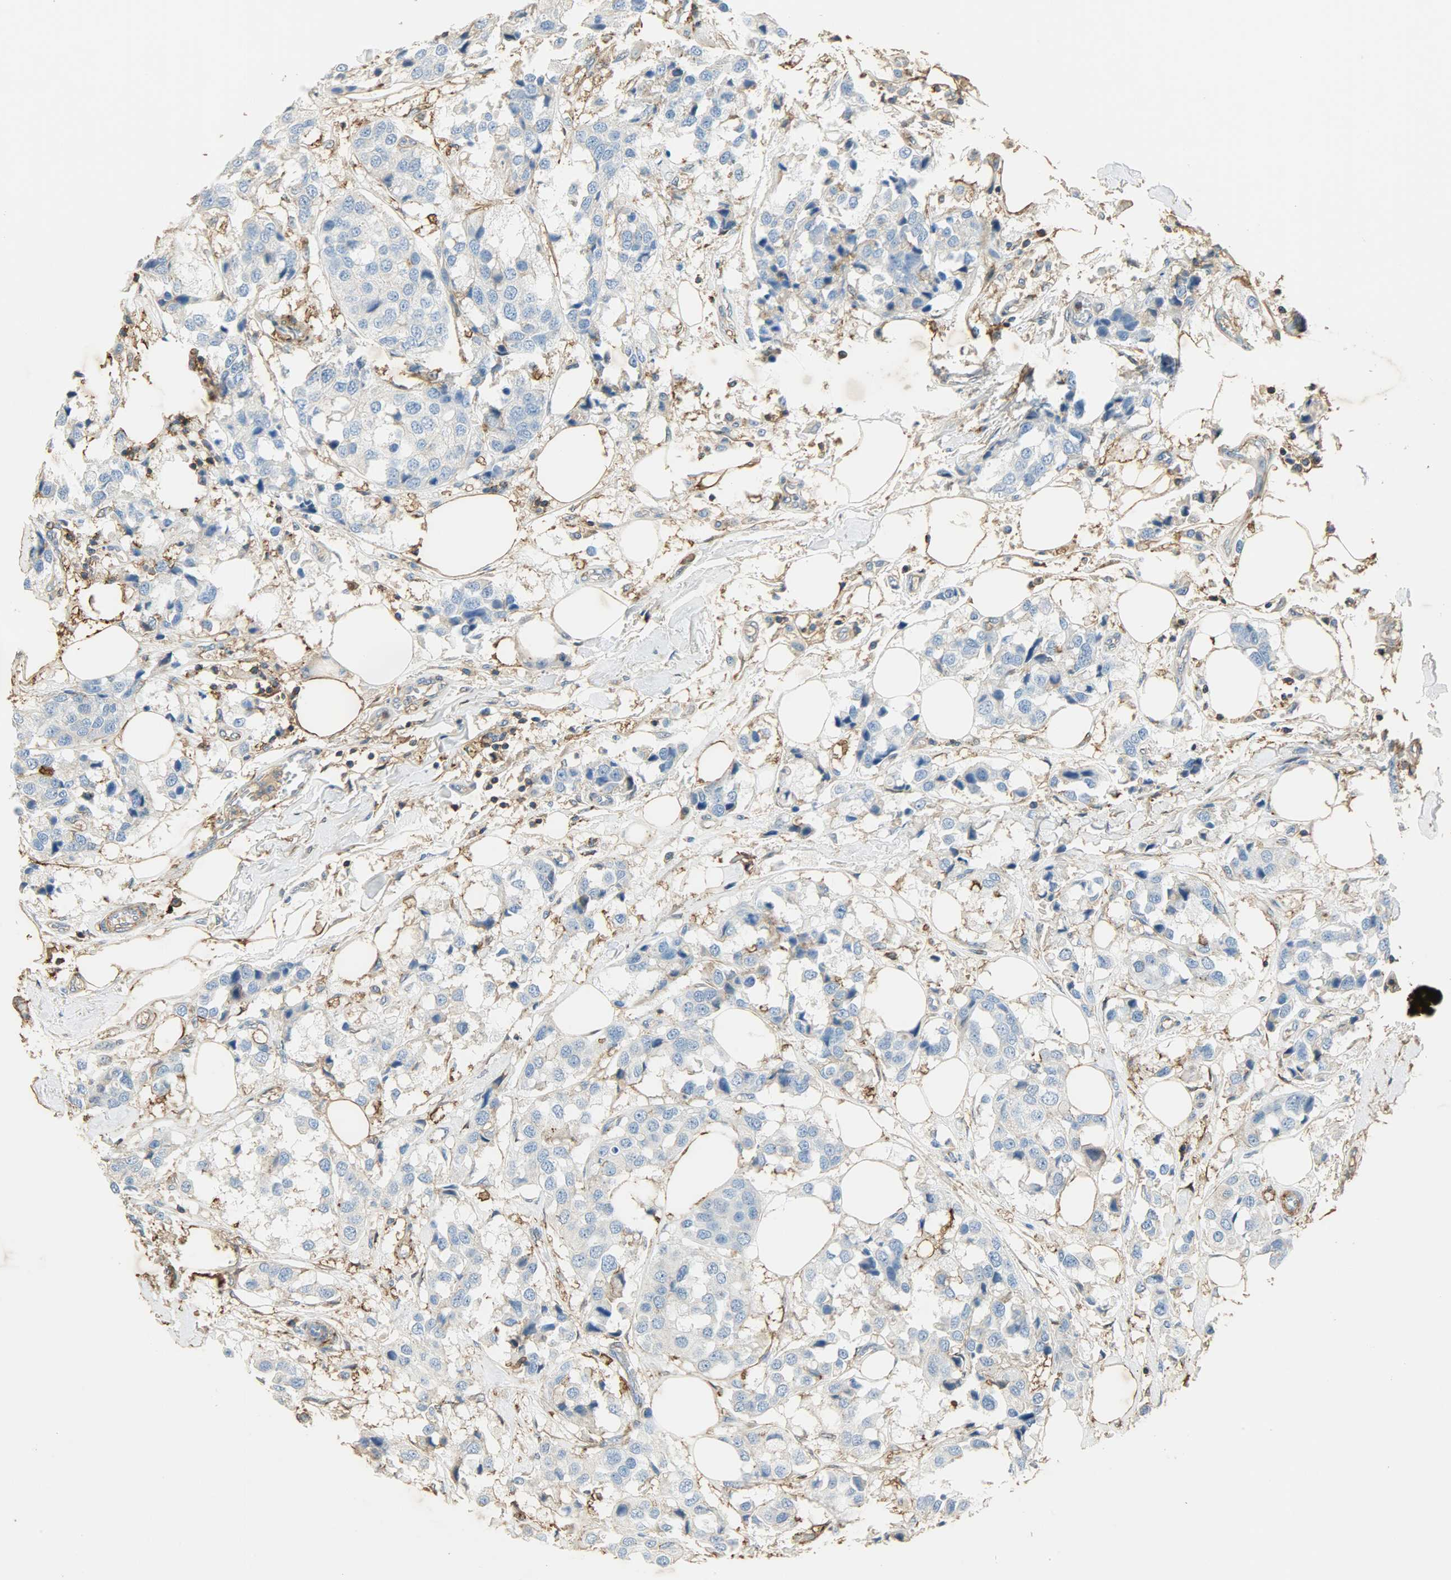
{"staining": {"intensity": "negative", "quantity": "none", "location": "none"}, "tissue": "breast cancer", "cell_type": "Tumor cells", "image_type": "cancer", "snomed": [{"axis": "morphology", "description": "Duct carcinoma"}, {"axis": "topography", "description": "Breast"}], "caption": "Protein analysis of breast cancer (infiltrating ductal carcinoma) reveals no significant positivity in tumor cells.", "gene": "ANXA6", "patient": {"sex": "female", "age": 80}}